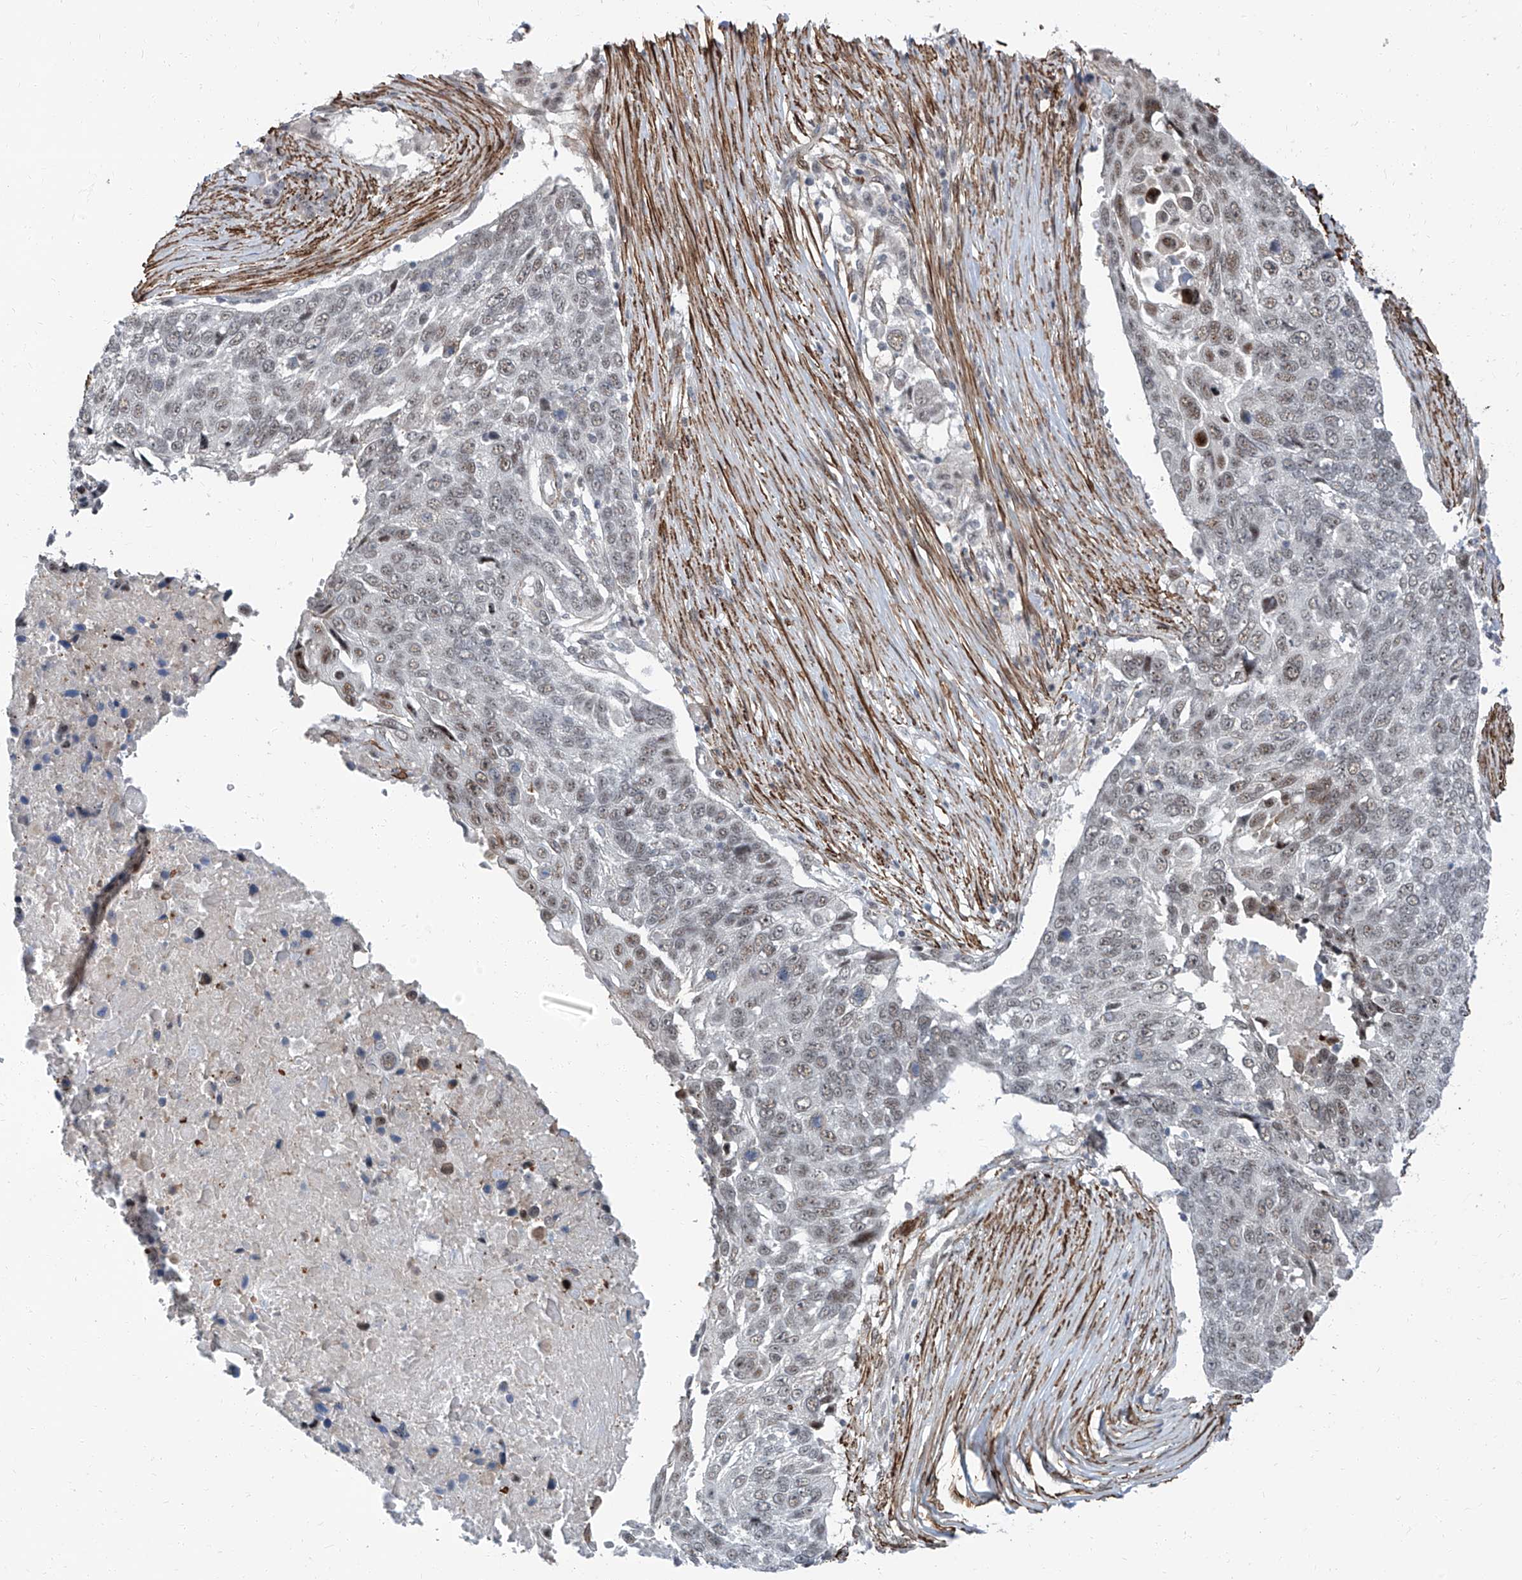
{"staining": {"intensity": "weak", "quantity": "25%-75%", "location": "nuclear"}, "tissue": "lung cancer", "cell_type": "Tumor cells", "image_type": "cancer", "snomed": [{"axis": "morphology", "description": "Squamous cell carcinoma, NOS"}, {"axis": "topography", "description": "Lung"}], "caption": "Squamous cell carcinoma (lung) stained for a protein (brown) reveals weak nuclear positive positivity in about 25%-75% of tumor cells.", "gene": "TXLNB", "patient": {"sex": "male", "age": 66}}